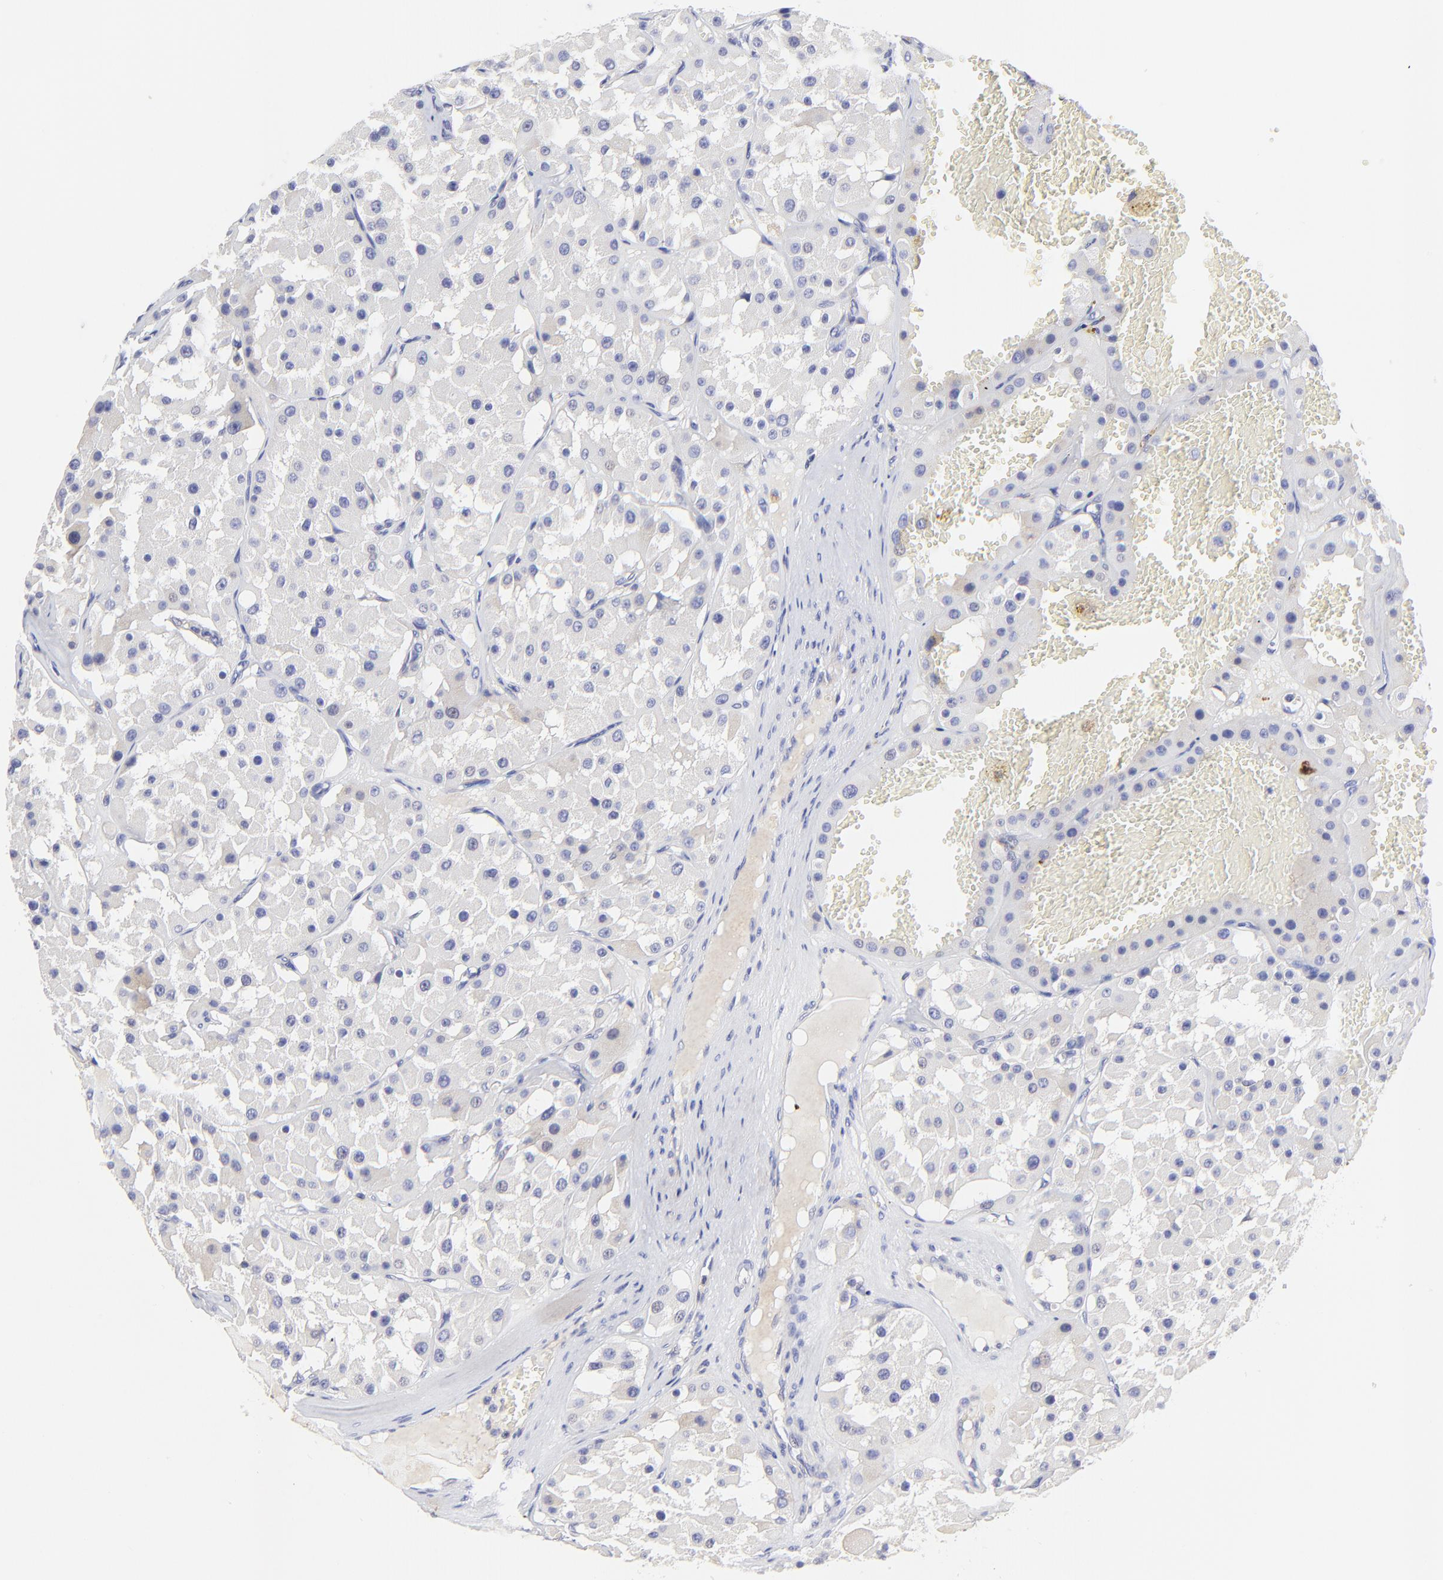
{"staining": {"intensity": "negative", "quantity": "none", "location": "none"}, "tissue": "renal cancer", "cell_type": "Tumor cells", "image_type": "cancer", "snomed": [{"axis": "morphology", "description": "Adenocarcinoma, uncertain malignant potential"}, {"axis": "topography", "description": "Kidney"}], "caption": "A high-resolution micrograph shows IHC staining of renal cancer (adenocarcinoma,  uncertain malignant potential), which displays no significant staining in tumor cells. (Brightfield microscopy of DAB immunohistochemistry at high magnification).", "gene": "LHFPL1", "patient": {"sex": "male", "age": 63}}